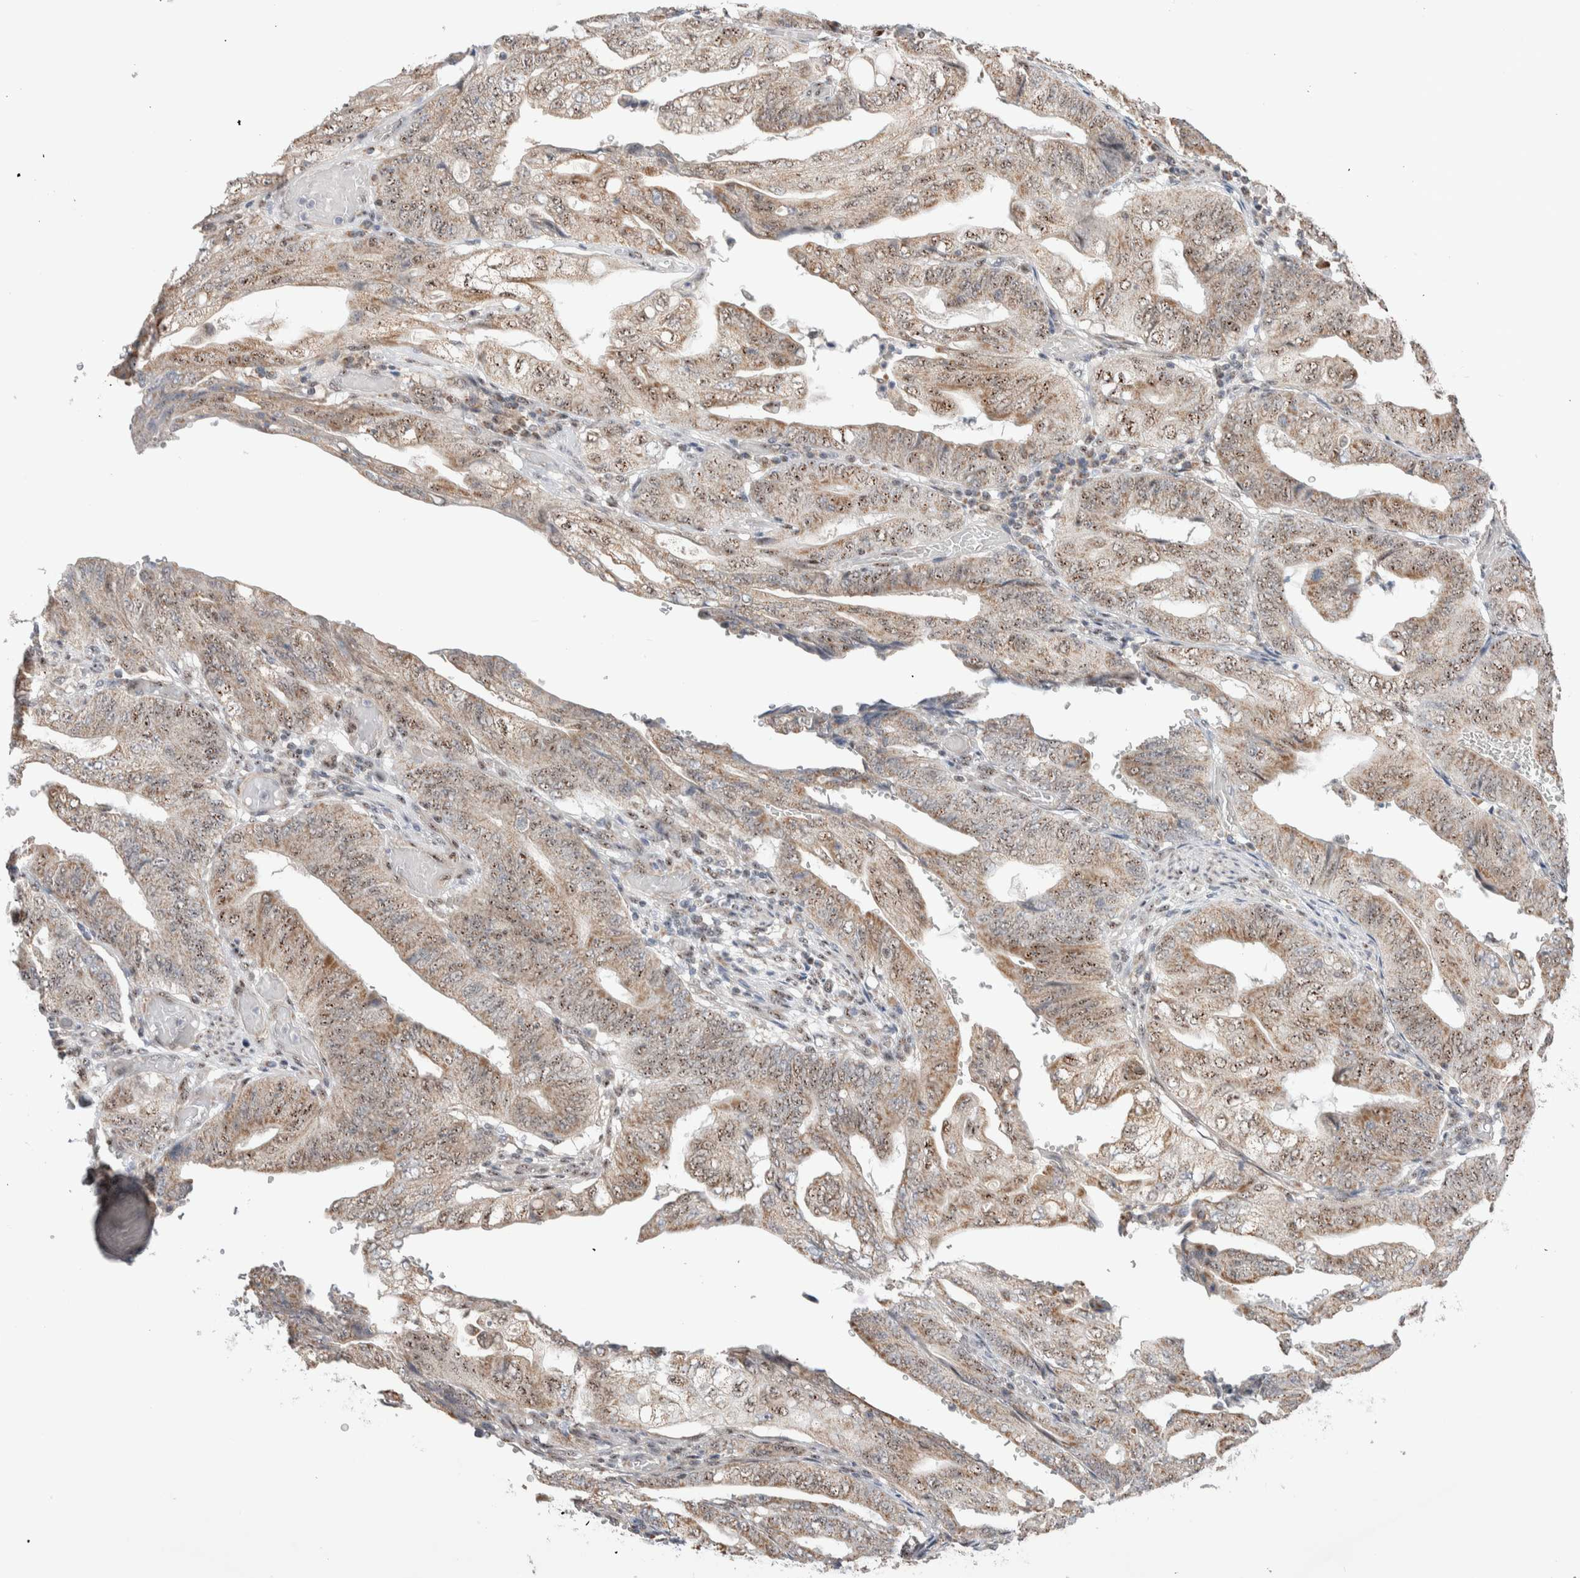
{"staining": {"intensity": "moderate", "quantity": ">75%", "location": "cytoplasmic/membranous,nuclear"}, "tissue": "stomach cancer", "cell_type": "Tumor cells", "image_type": "cancer", "snomed": [{"axis": "morphology", "description": "Adenocarcinoma, NOS"}, {"axis": "topography", "description": "Stomach"}], "caption": "IHC histopathology image of neoplastic tissue: human stomach cancer stained using immunohistochemistry (IHC) demonstrates medium levels of moderate protein expression localized specifically in the cytoplasmic/membranous and nuclear of tumor cells, appearing as a cytoplasmic/membranous and nuclear brown color.", "gene": "ZNF695", "patient": {"sex": "female", "age": 73}}